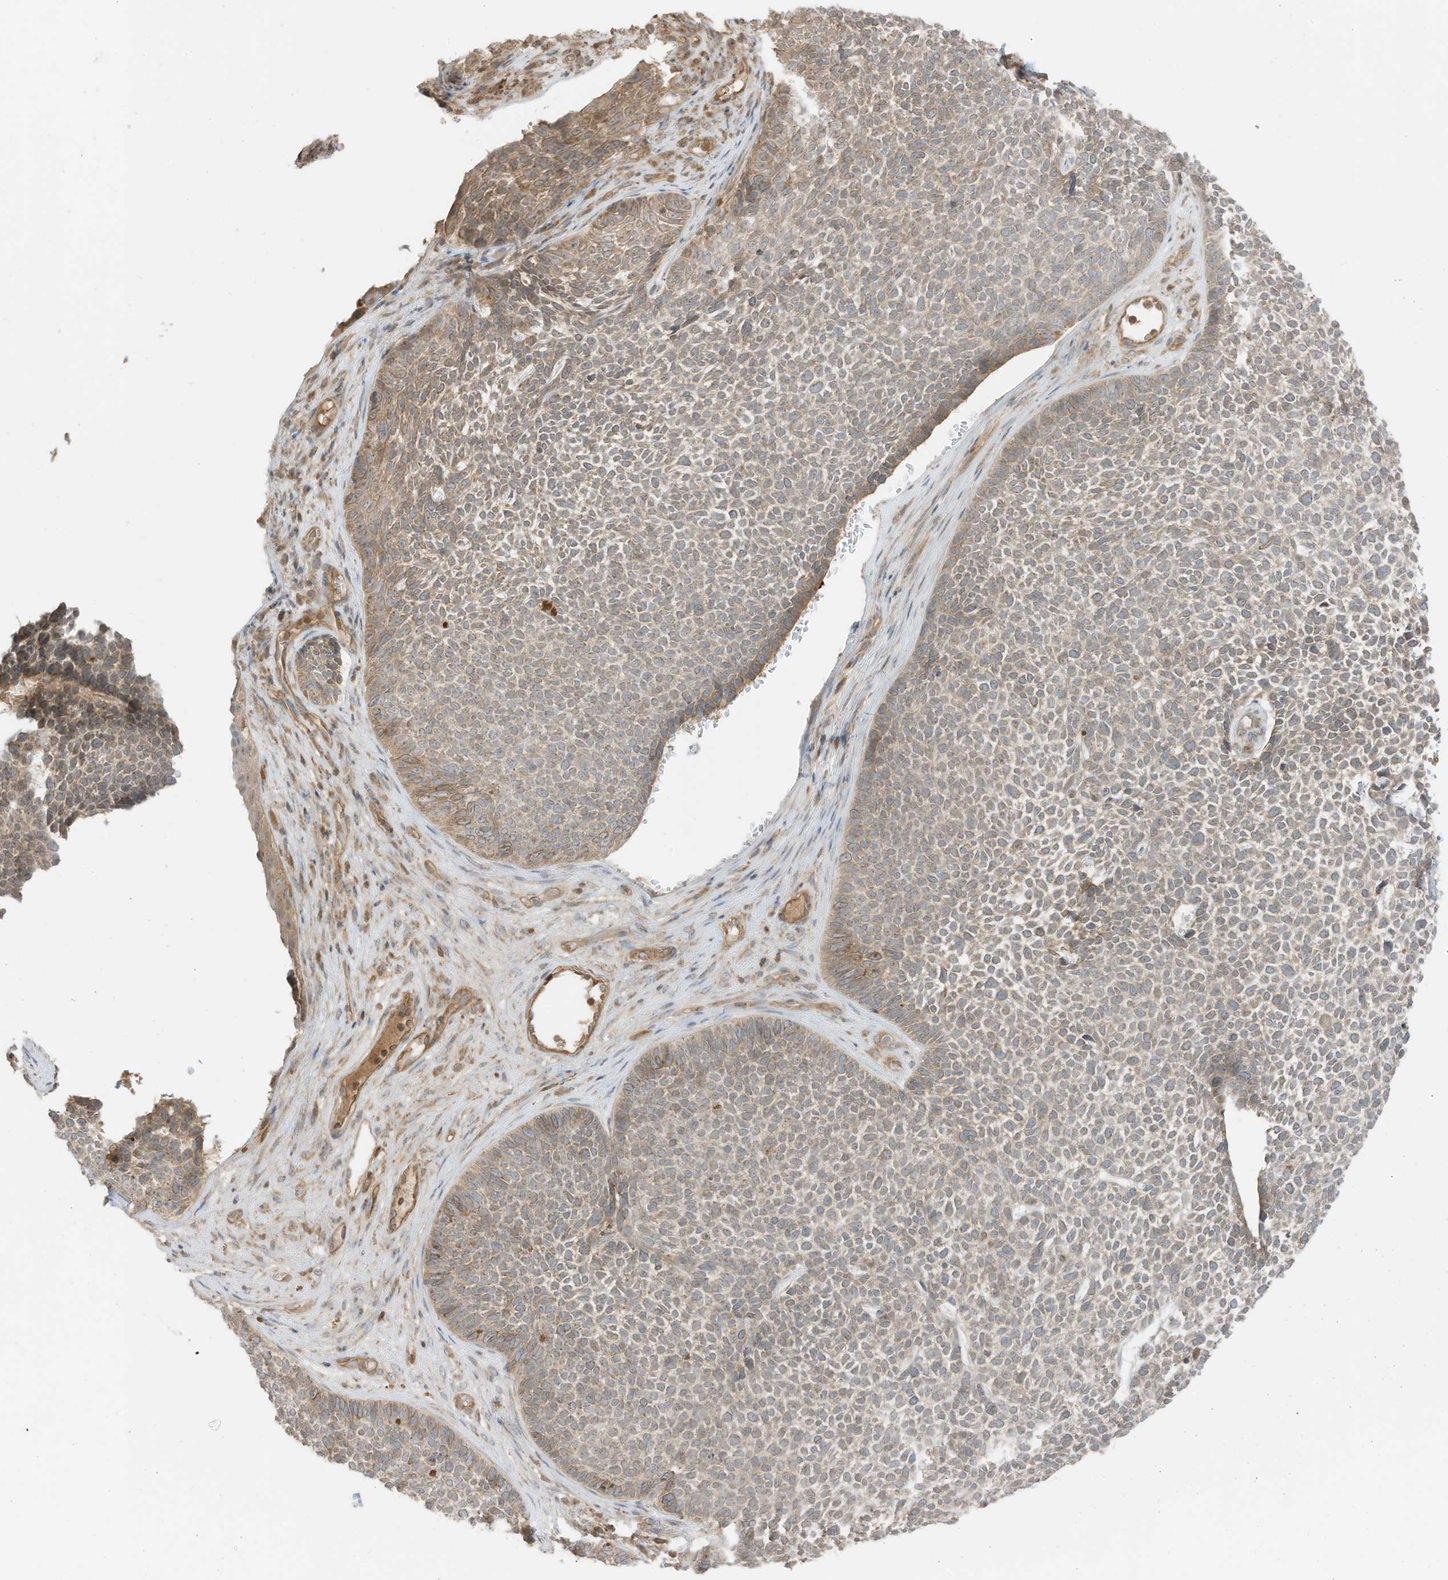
{"staining": {"intensity": "moderate", "quantity": "<25%", "location": "cytoplasmic/membranous"}, "tissue": "skin cancer", "cell_type": "Tumor cells", "image_type": "cancer", "snomed": [{"axis": "morphology", "description": "Basal cell carcinoma"}, {"axis": "topography", "description": "Skin"}], "caption": "An image showing moderate cytoplasmic/membranous positivity in about <25% of tumor cells in skin cancer (basal cell carcinoma), as visualized by brown immunohistochemical staining.", "gene": "SLC25A12", "patient": {"sex": "female", "age": 84}}